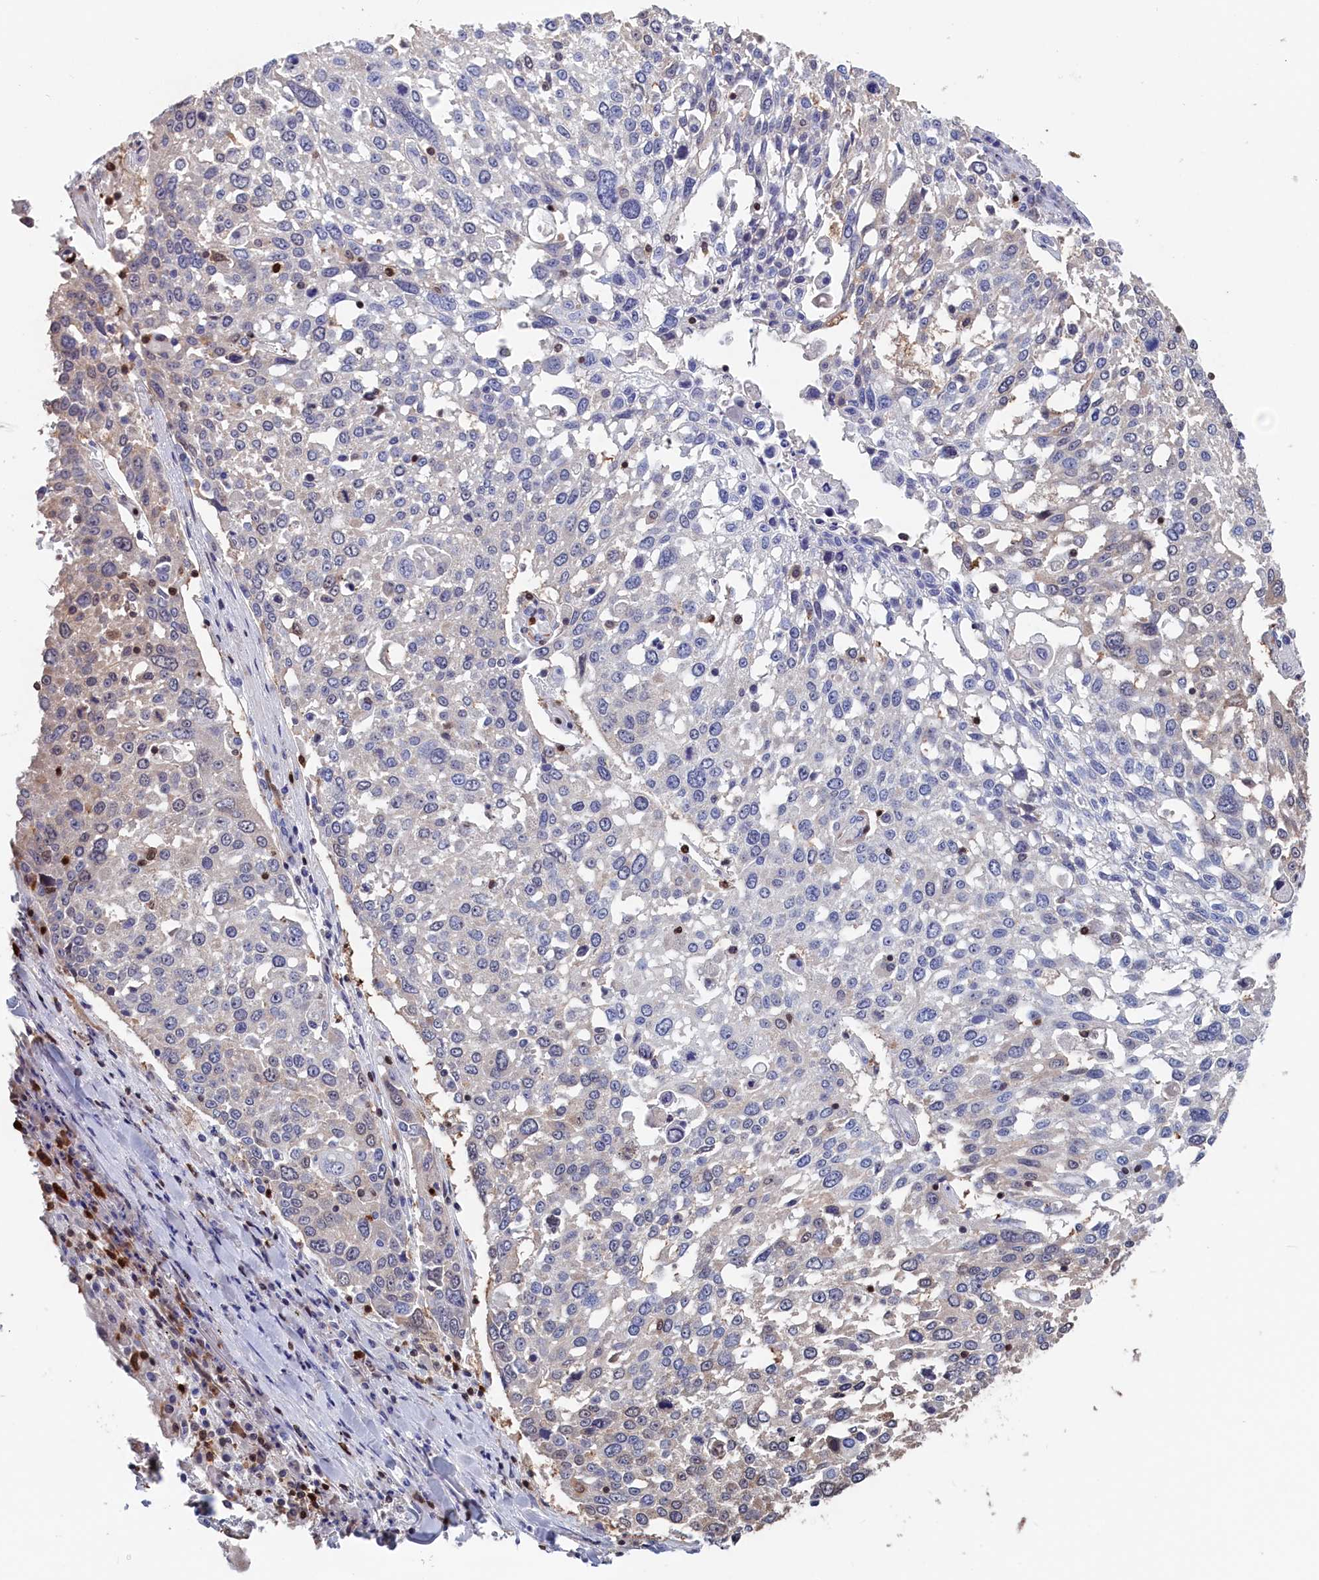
{"staining": {"intensity": "negative", "quantity": "none", "location": "none"}, "tissue": "lung cancer", "cell_type": "Tumor cells", "image_type": "cancer", "snomed": [{"axis": "morphology", "description": "Squamous cell carcinoma, NOS"}, {"axis": "topography", "description": "Lung"}], "caption": "Tumor cells show no significant protein expression in squamous cell carcinoma (lung).", "gene": "CRIP1", "patient": {"sex": "male", "age": 65}}